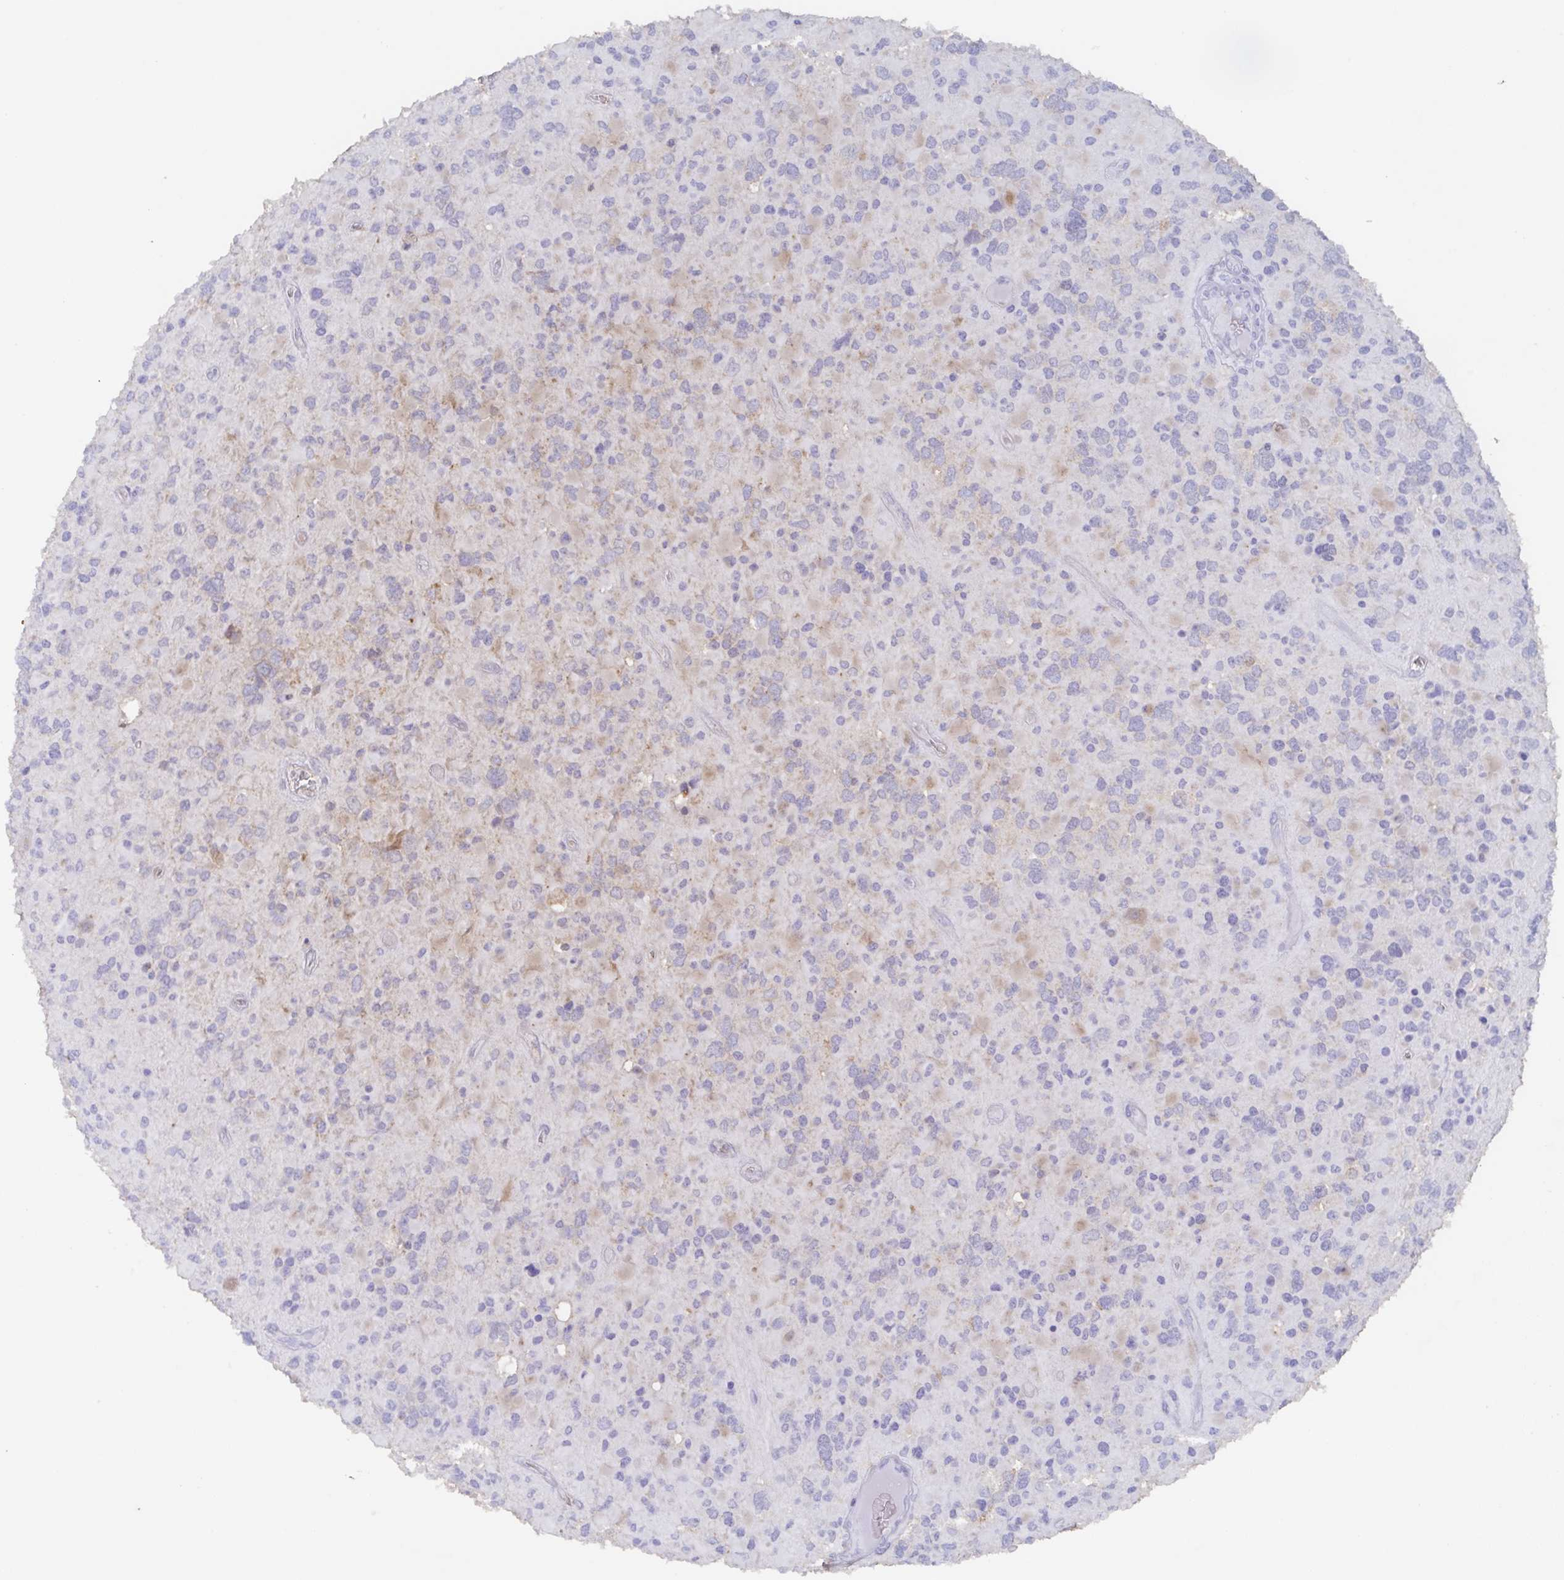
{"staining": {"intensity": "moderate", "quantity": "<25%", "location": "cytoplasmic/membranous"}, "tissue": "glioma", "cell_type": "Tumor cells", "image_type": "cancer", "snomed": [{"axis": "morphology", "description": "Glioma, malignant, High grade"}, {"axis": "topography", "description": "Brain"}], "caption": "High-grade glioma (malignant) tissue demonstrates moderate cytoplasmic/membranous positivity in approximately <25% of tumor cells, visualized by immunohistochemistry.", "gene": "AGFG2", "patient": {"sex": "female", "age": 40}}